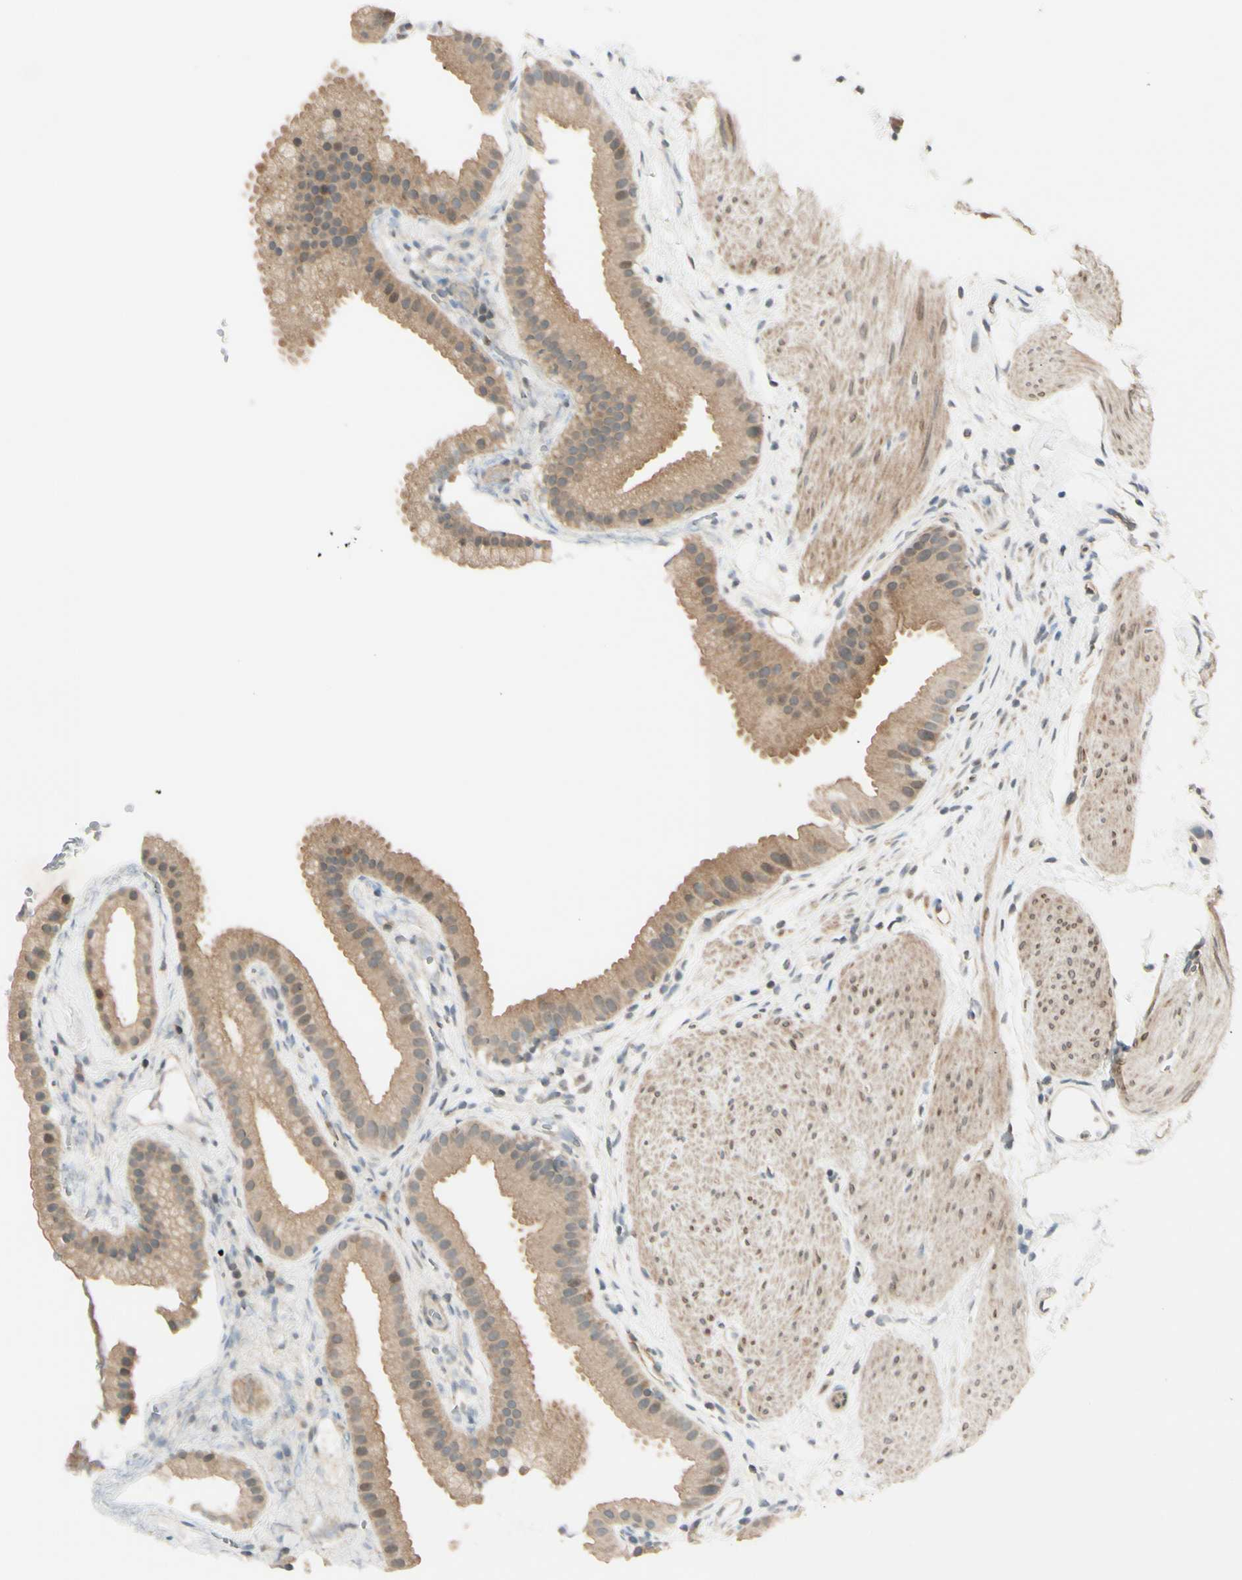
{"staining": {"intensity": "moderate", "quantity": "25%-75%", "location": "cytoplasmic/membranous"}, "tissue": "gallbladder", "cell_type": "Glandular cells", "image_type": "normal", "snomed": [{"axis": "morphology", "description": "Normal tissue, NOS"}, {"axis": "topography", "description": "Gallbladder"}], "caption": "DAB immunohistochemical staining of unremarkable gallbladder reveals moderate cytoplasmic/membranous protein expression in approximately 25%-75% of glandular cells. Nuclei are stained in blue.", "gene": "FGF10", "patient": {"sex": "female", "age": 64}}